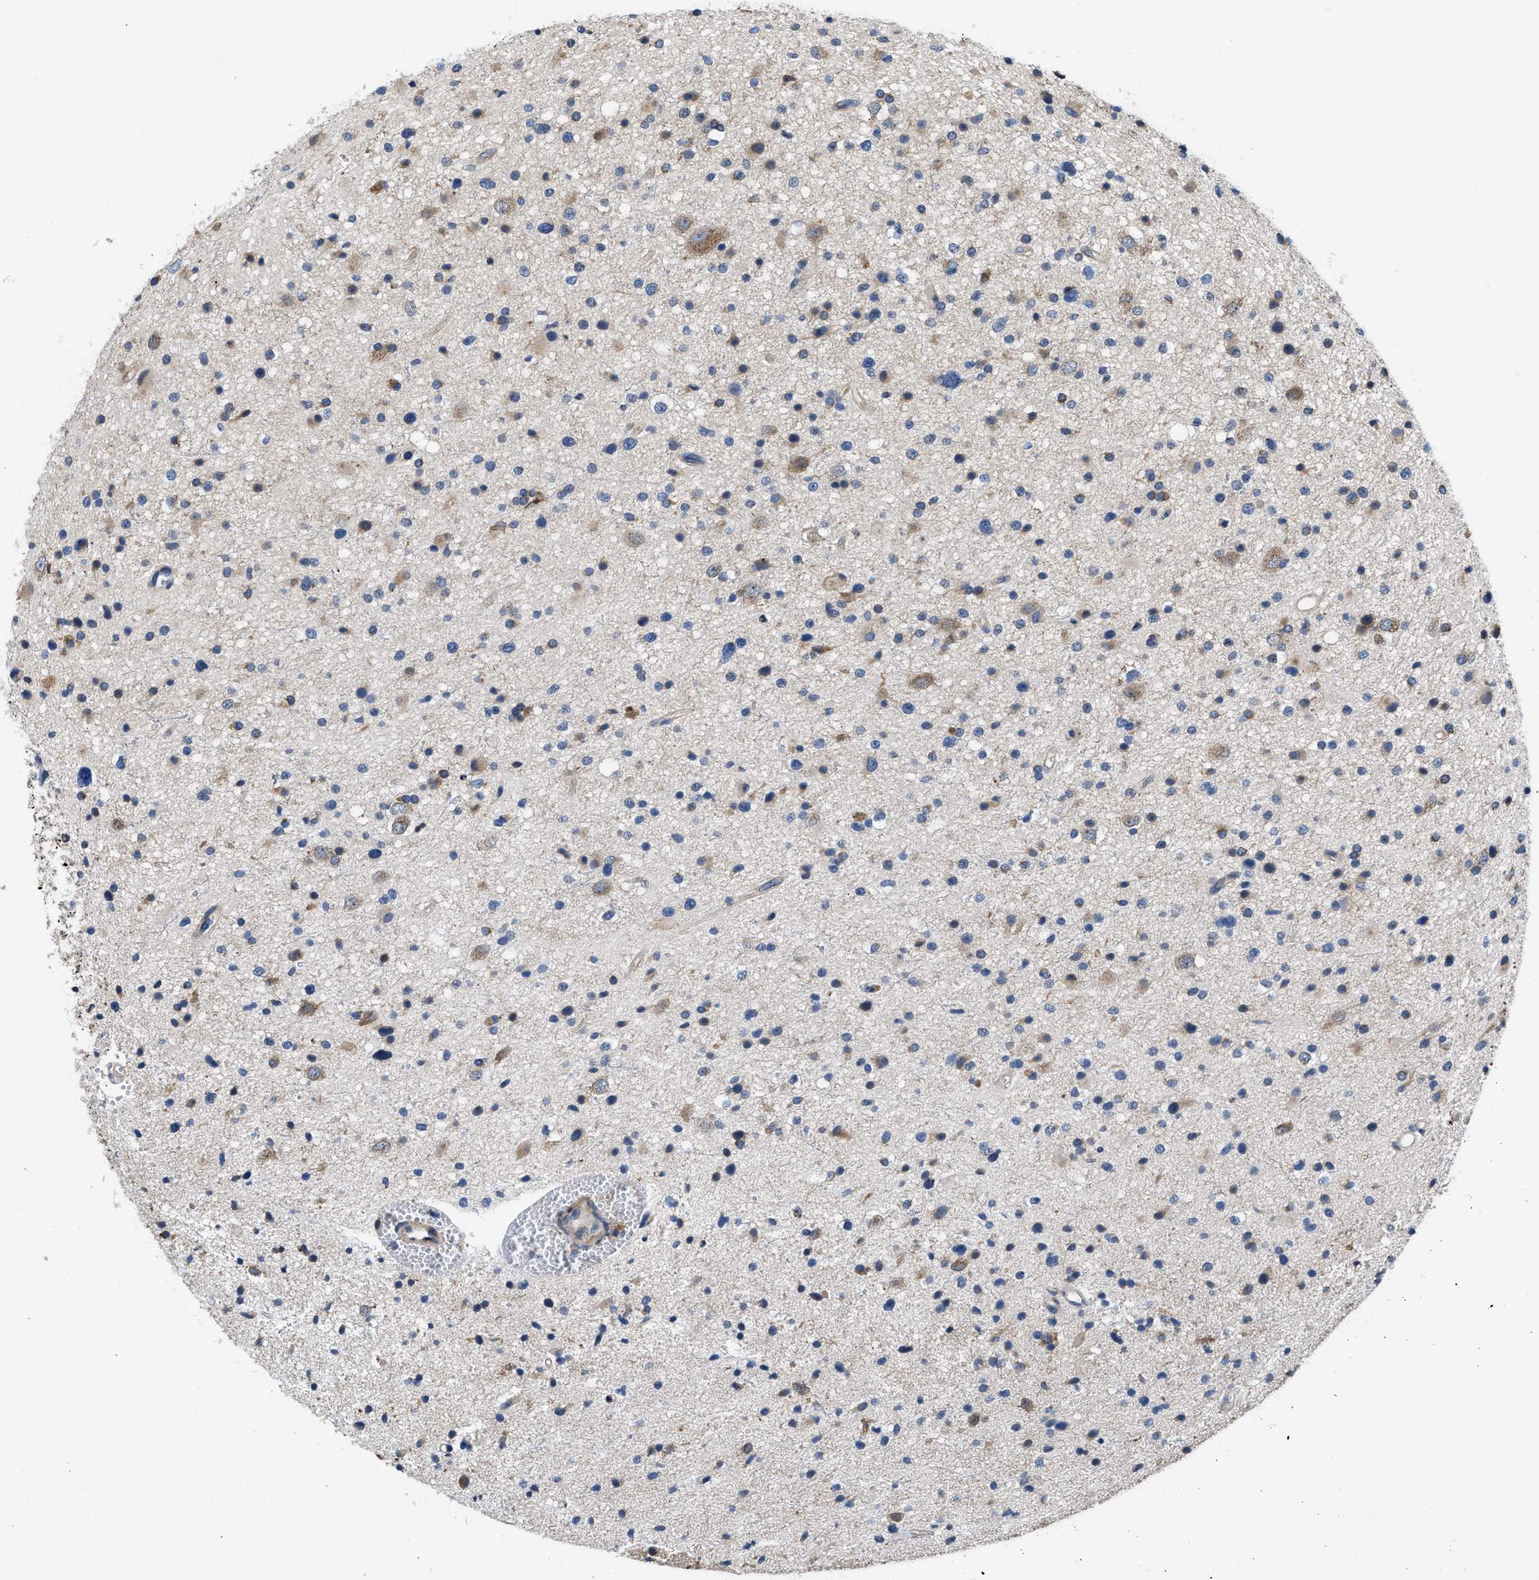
{"staining": {"intensity": "moderate", "quantity": "<25%", "location": "cytoplasmic/membranous"}, "tissue": "glioma", "cell_type": "Tumor cells", "image_type": "cancer", "snomed": [{"axis": "morphology", "description": "Glioma, malignant, High grade"}, {"axis": "topography", "description": "Brain"}], "caption": "This is a histology image of IHC staining of glioma, which shows moderate positivity in the cytoplasmic/membranous of tumor cells.", "gene": "CEP128", "patient": {"sex": "male", "age": 33}}